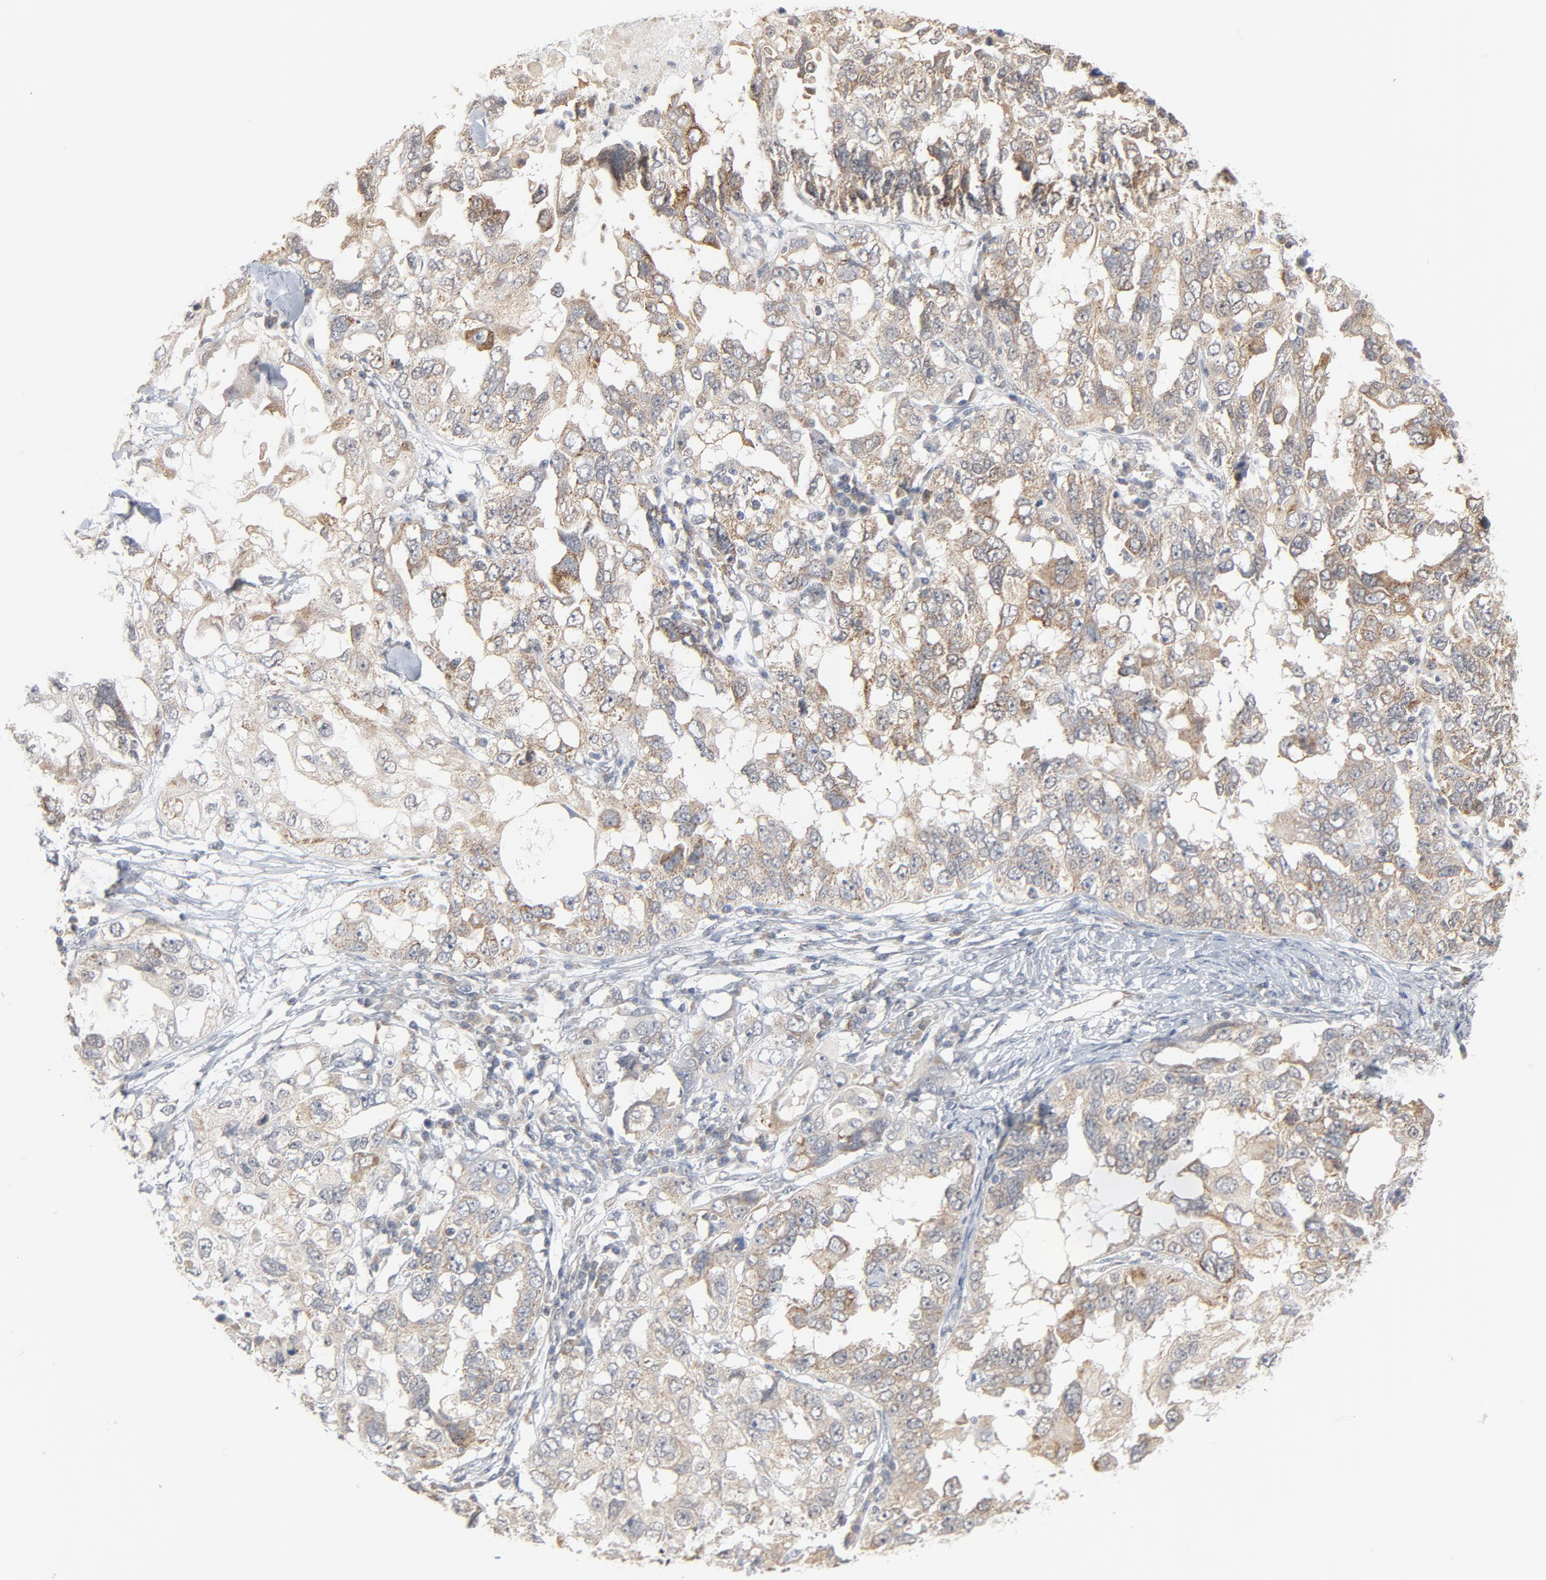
{"staining": {"intensity": "moderate", "quantity": ">75%", "location": "cytoplasmic/membranous"}, "tissue": "ovarian cancer", "cell_type": "Tumor cells", "image_type": "cancer", "snomed": [{"axis": "morphology", "description": "Cystadenocarcinoma, serous, NOS"}, {"axis": "topography", "description": "Ovary"}], "caption": "Immunohistochemical staining of serous cystadenocarcinoma (ovarian) demonstrates medium levels of moderate cytoplasmic/membranous protein staining in approximately >75% of tumor cells.", "gene": "ITPR3", "patient": {"sex": "female", "age": 82}}